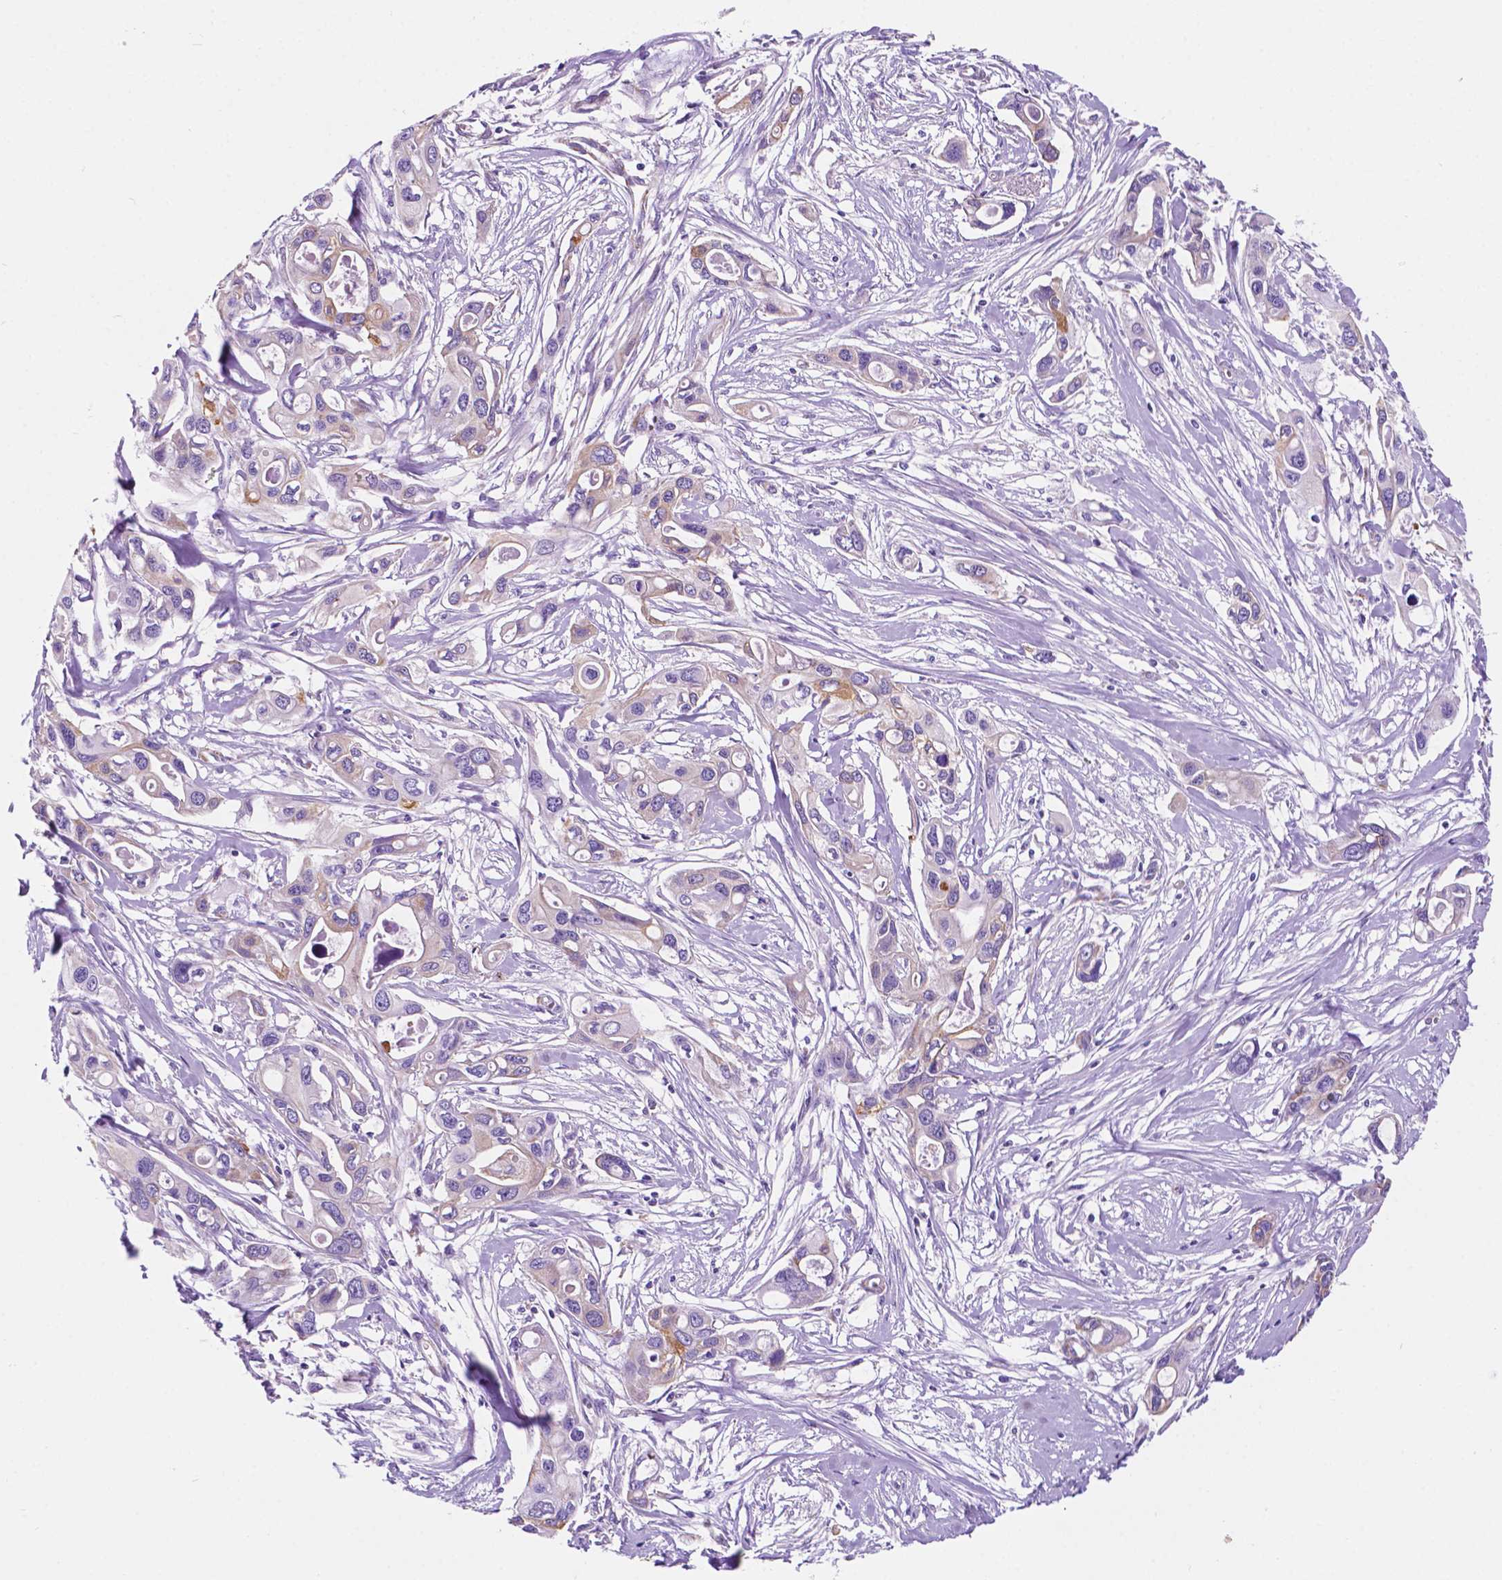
{"staining": {"intensity": "negative", "quantity": "none", "location": "none"}, "tissue": "pancreatic cancer", "cell_type": "Tumor cells", "image_type": "cancer", "snomed": [{"axis": "morphology", "description": "Adenocarcinoma, NOS"}, {"axis": "topography", "description": "Pancreas"}], "caption": "Tumor cells are negative for brown protein staining in pancreatic cancer (adenocarcinoma). Nuclei are stained in blue.", "gene": "TRPV5", "patient": {"sex": "male", "age": 60}}